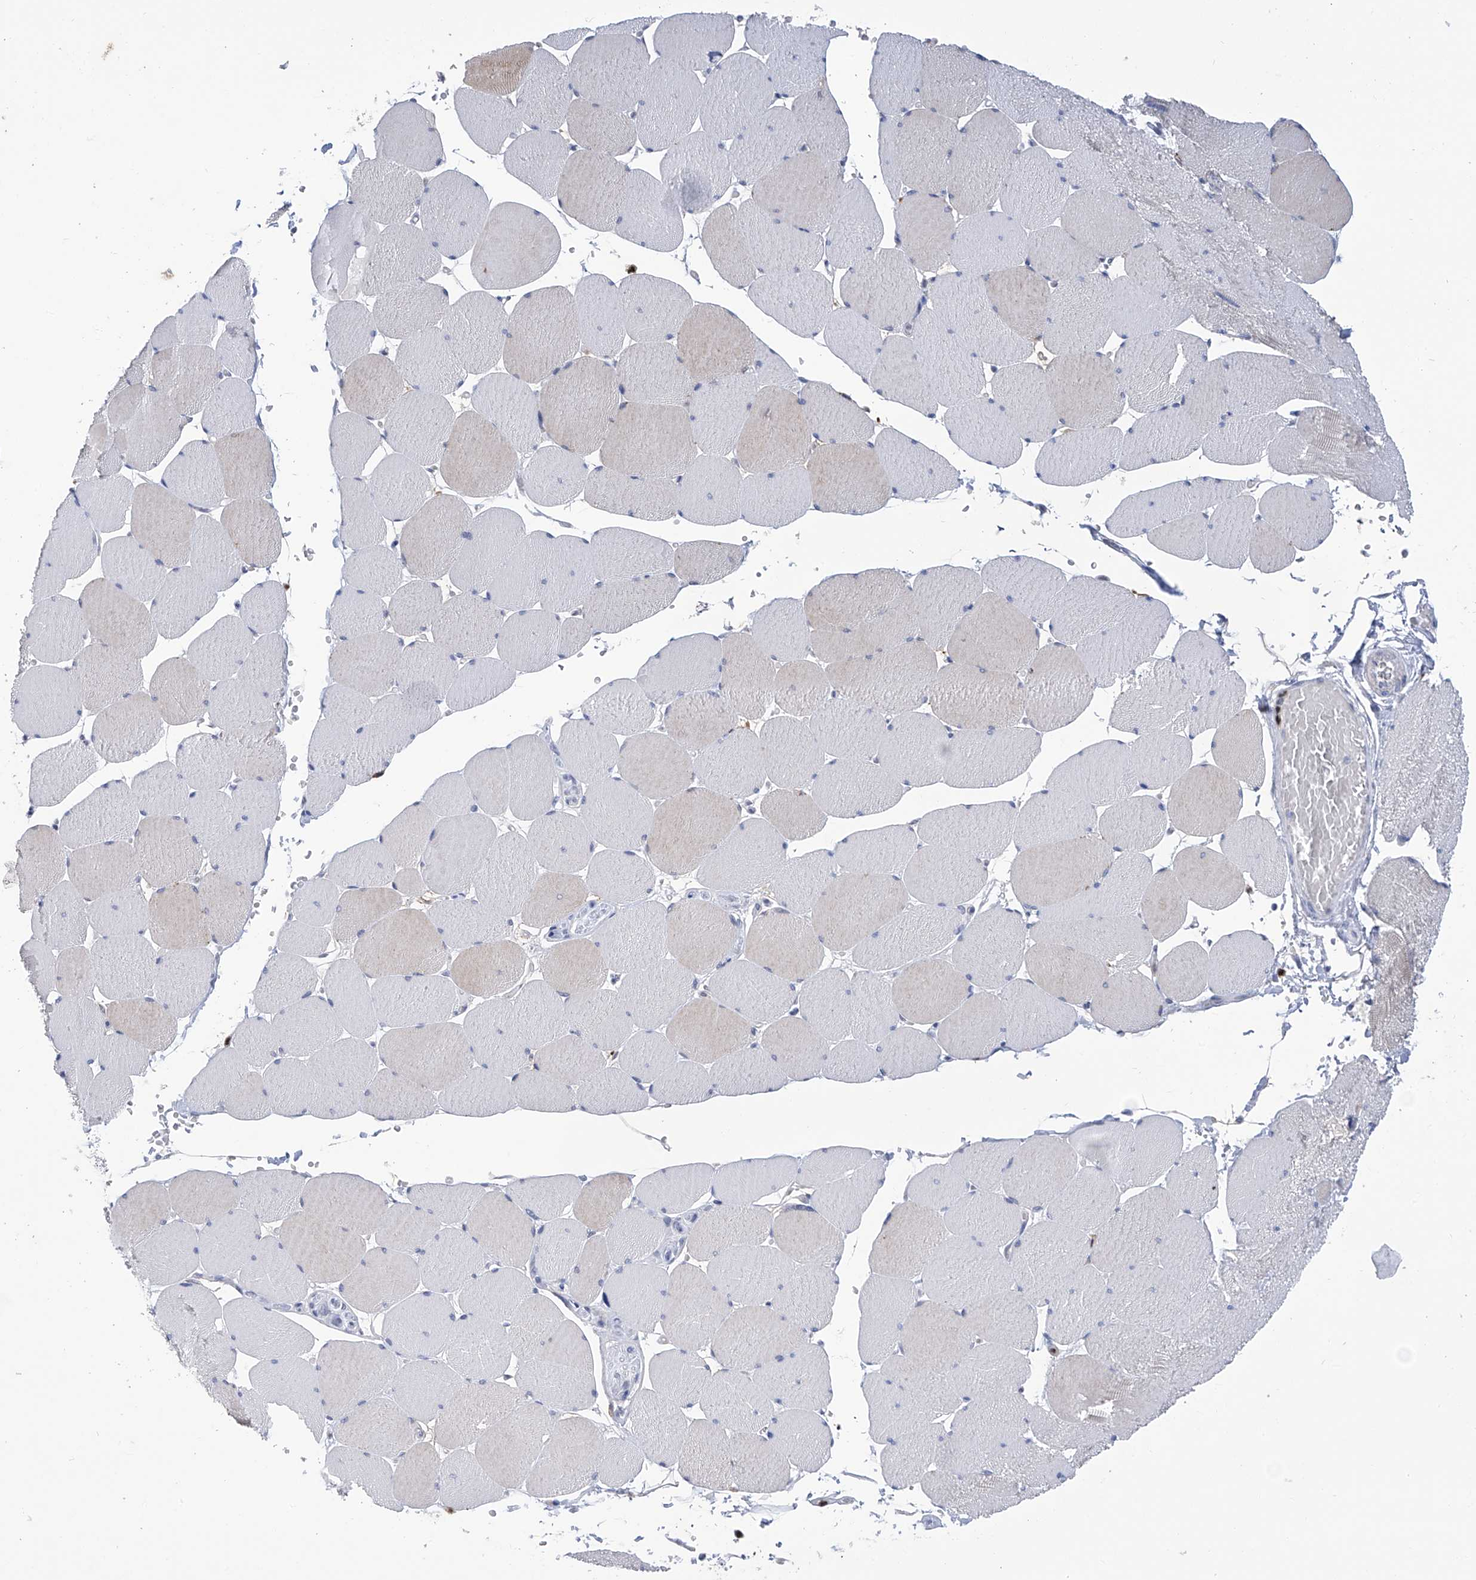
{"staining": {"intensity": "weak", "quantity": "<25%", "location": "cytoplasmic/membranous"}, "tissue": "skeletal muscle", "cell_type": "Myocytes", "image_type": "normal", "snomed": [{"axis": "morphology", "description": "Normal tissue, NOS"}, {"axis": "topography", "description": "Skeletal muscle"}, {"axis": "topography", "description": "Head-Neck"}], "caption": "A histopathology image of skeletal muscle stained for a protein reveals no brown staining in myocytes.", "gene": "PHF20", "patient": {"sex": "male", "age": 66}}